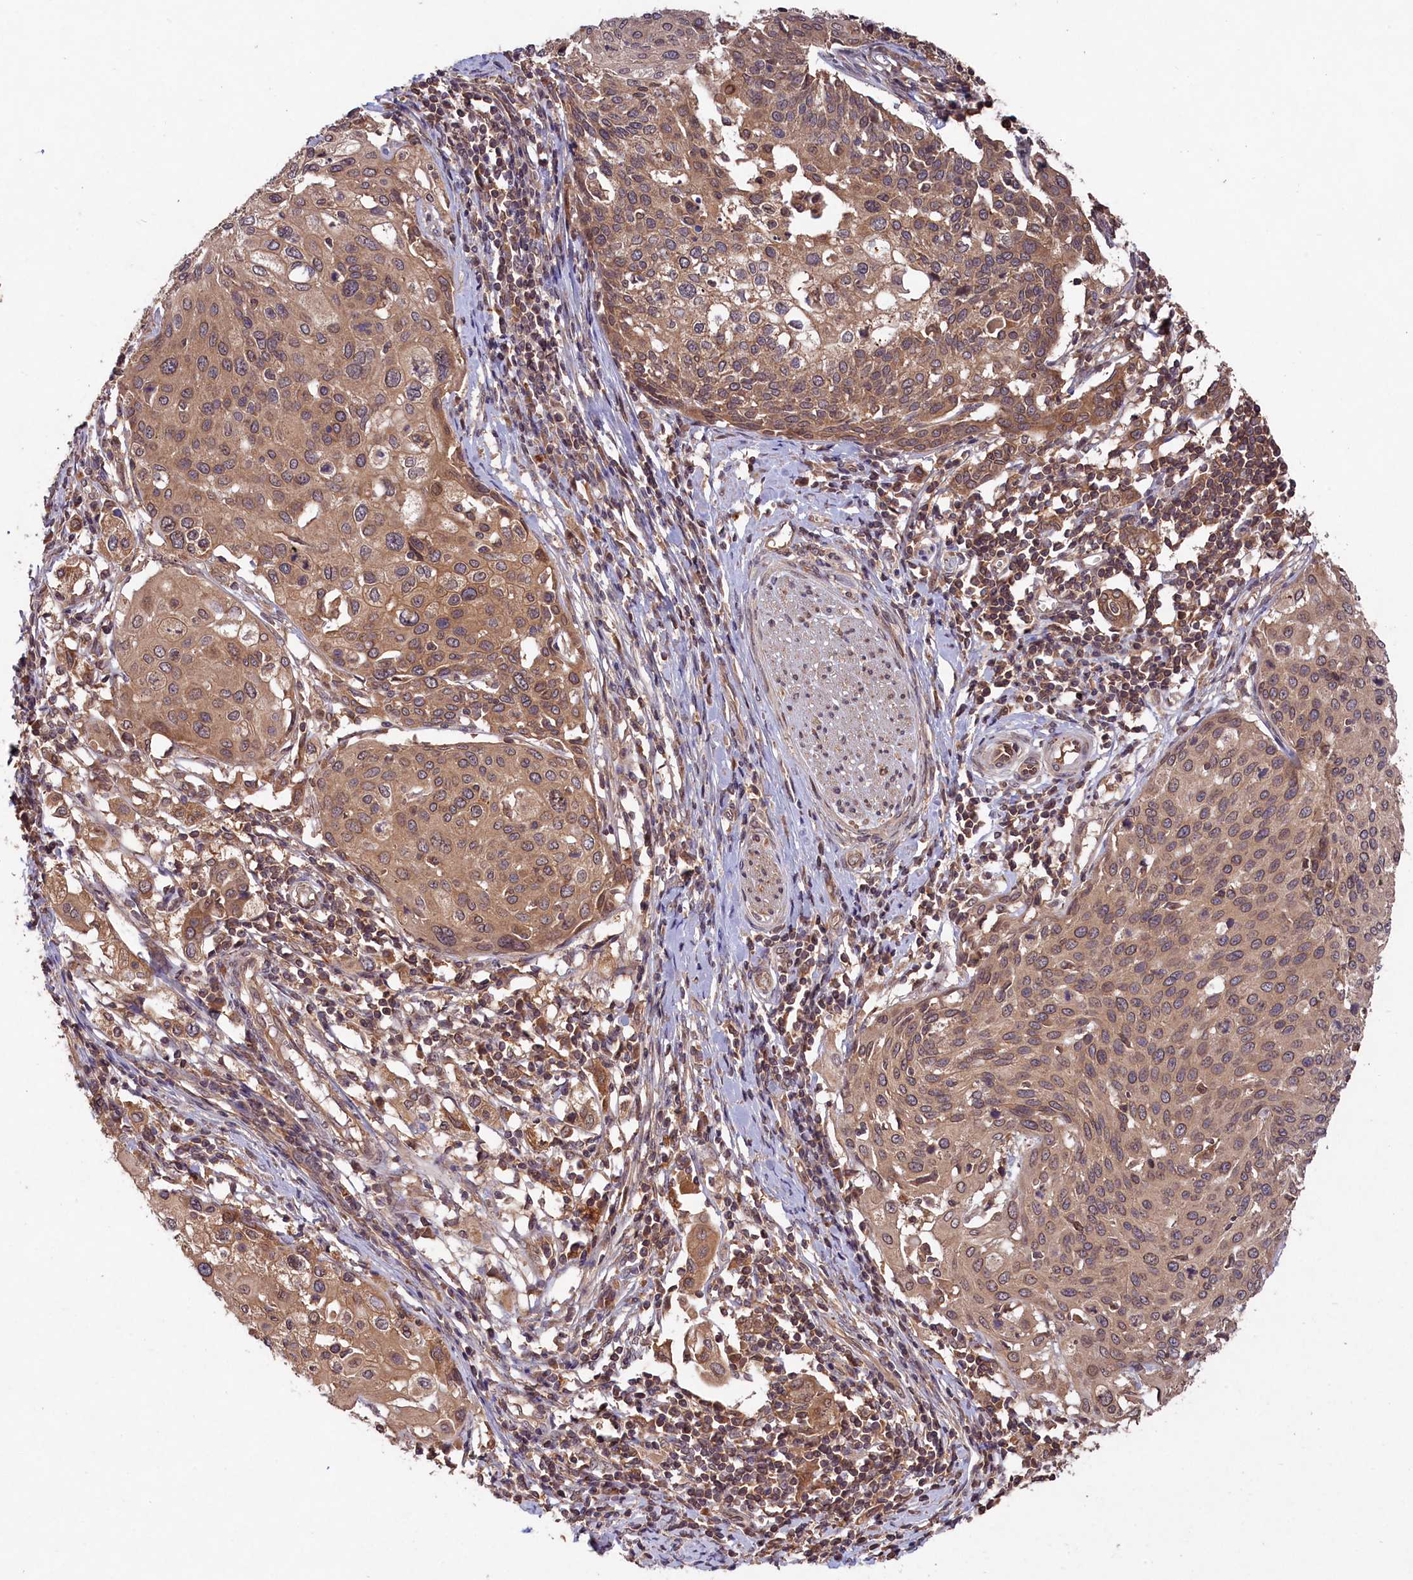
{"staining": {"intensity": "moderate", "quantity": ">75%", "location": "cytoplasmic/membranous"}, "tissue": "cervical cancer", "cell_type": "Tumor cells", "image_type": "cancer", "snomed": [{"axis": "morphology", "description": "Squamous cell carcinoma, NOS"}, {"axis": "topography", "description": "Cervix"}], "caption": "Immunohistochemical staining of human cervical squamous cell carcinoma demonstrates moderate cytoplasmic/membranous protein positivity in about >75% of tumor cells.", "gene": "CHAC1", "patient": {"sex": "female", "age": 44}}